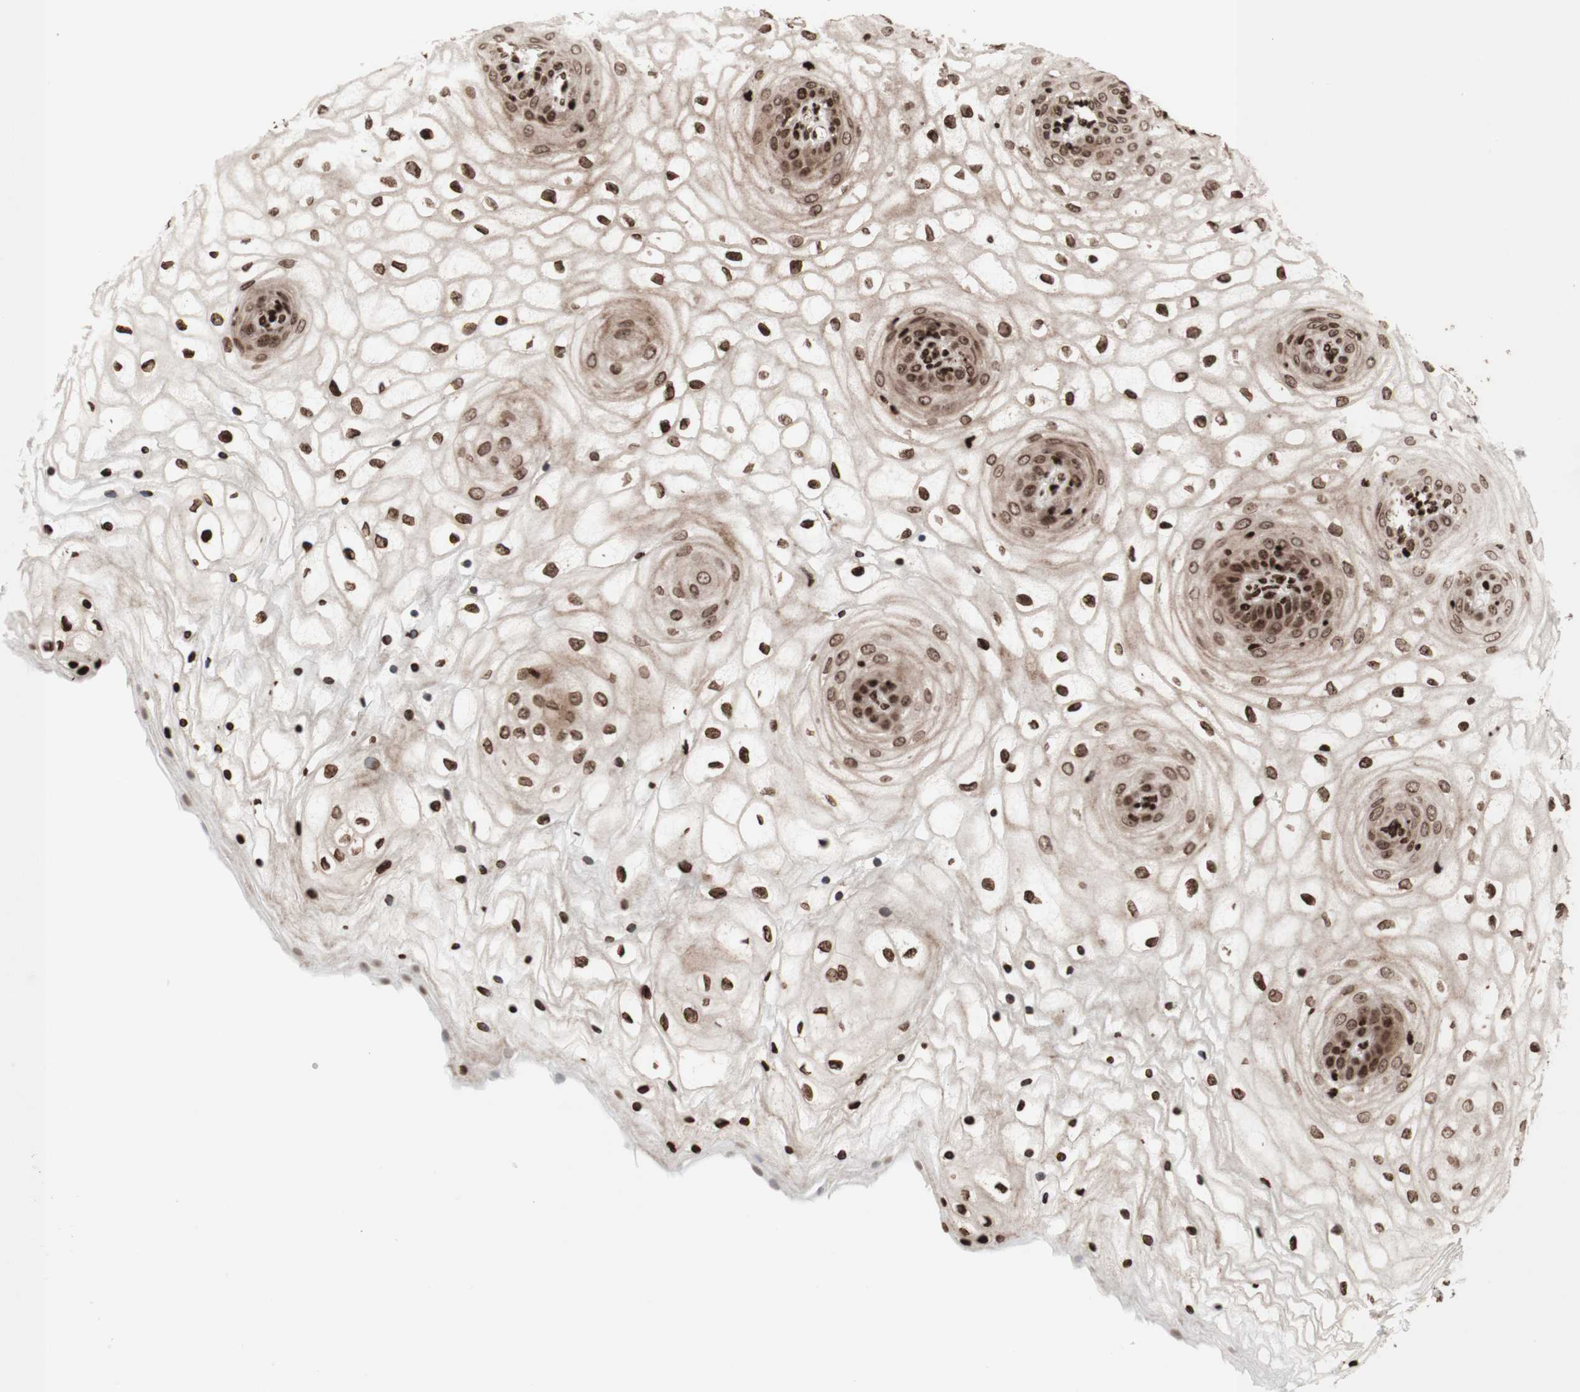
{"staining": {"intensity": "strong", "quantity": ">75%", "location": "cytoplasmic/membranous,nuclear"}, "tissue": "vagina", "cell_type": "Squamous epithelial cells", "image_type": "normal", "snomed": [{"axis": "morphology", "description": "Normal tissue, NOS"}, {"axis": "topography", "description": "Vagina"}], "caption": "This is a histology image of IHC staining of benign vagina, which shows strong expression in the cytoplasmic/membranous,nuclear of squamous epithelial cells.", "gene": "NCAPD2", "patient": {"sex": "female", "age": 34}}